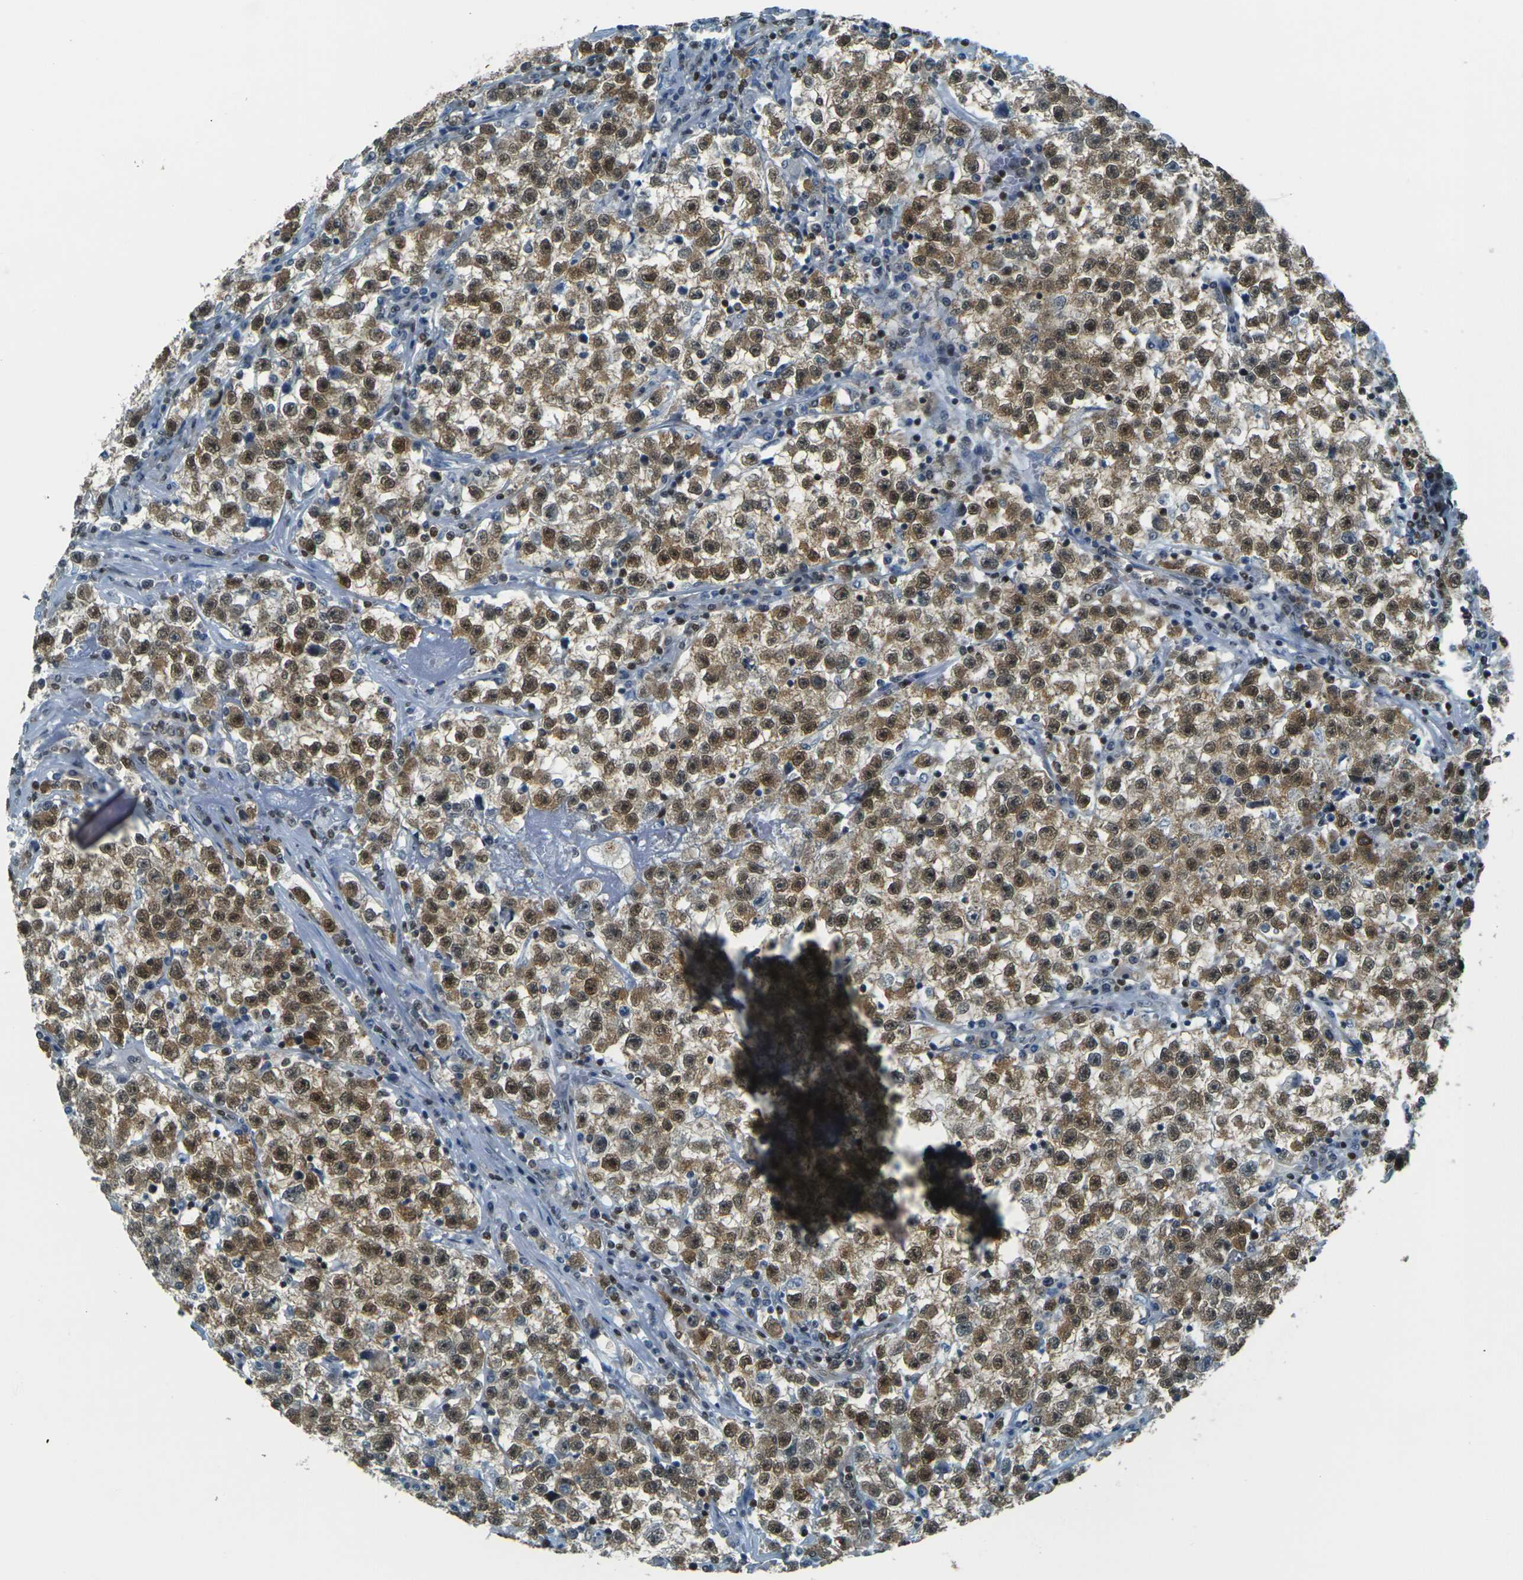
{"staining": {"intensity": "moderate", "quantity": ">75%", "location": "cytoplasmic/membranous,nuclear"}, "tissue": "testis cancer", "cell_type": "Tumor cells", "image_type": "cancer", "snomed": [{"axis": "morphology", "description": "Seminoma, NOS"}, {"axis": "topography", "description": "Testis"}], "caption": "IHC of testis cancer (seminoma) exhibits medium levels of moderate cytoplasmic/membranous and nuclear positivity in approximately >75% of tumor cells.", "gene": "NHEJ1", "patient": {"sex": "male", "age": 22}}